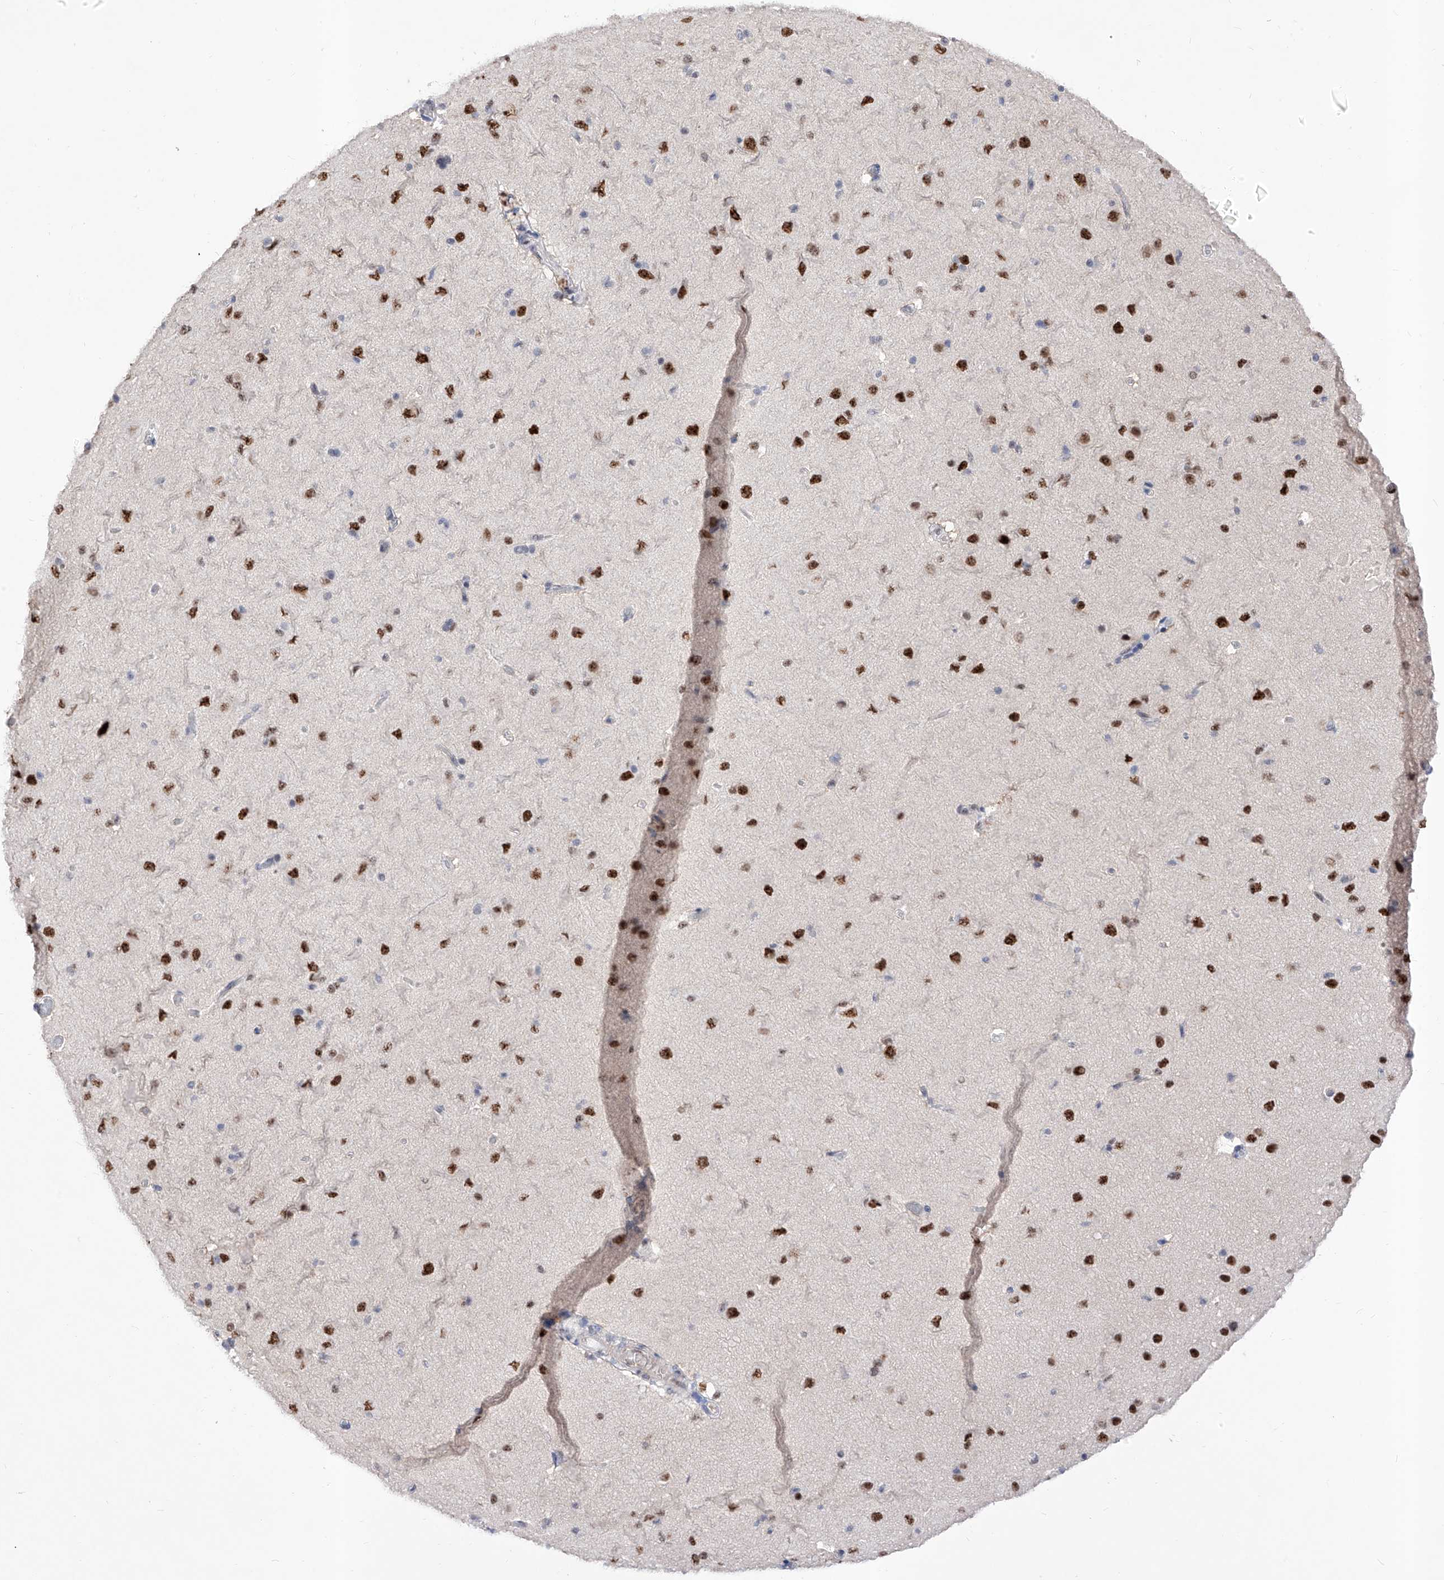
{"staining": {"intensity": "negative", "quantity": "none", "location": "none"}, "tissue": "cerebral cortex", "cell_type": "Endothelial cells", "image_type": "normal", "snomed": [{"axis": "morphology", "description": "Normal tissue, NOS"}, {"axis": "topography", "description": "Cerebral cortex"}], "caption": "This histopathology image is of normal cerebral cortex stained with IHC to label a protein in brown with the nuclei are counter-stained blue. There is no expression in endothelial cells.", "gene": "ATN1", "patient": {"sex": "male", "age": 34}}